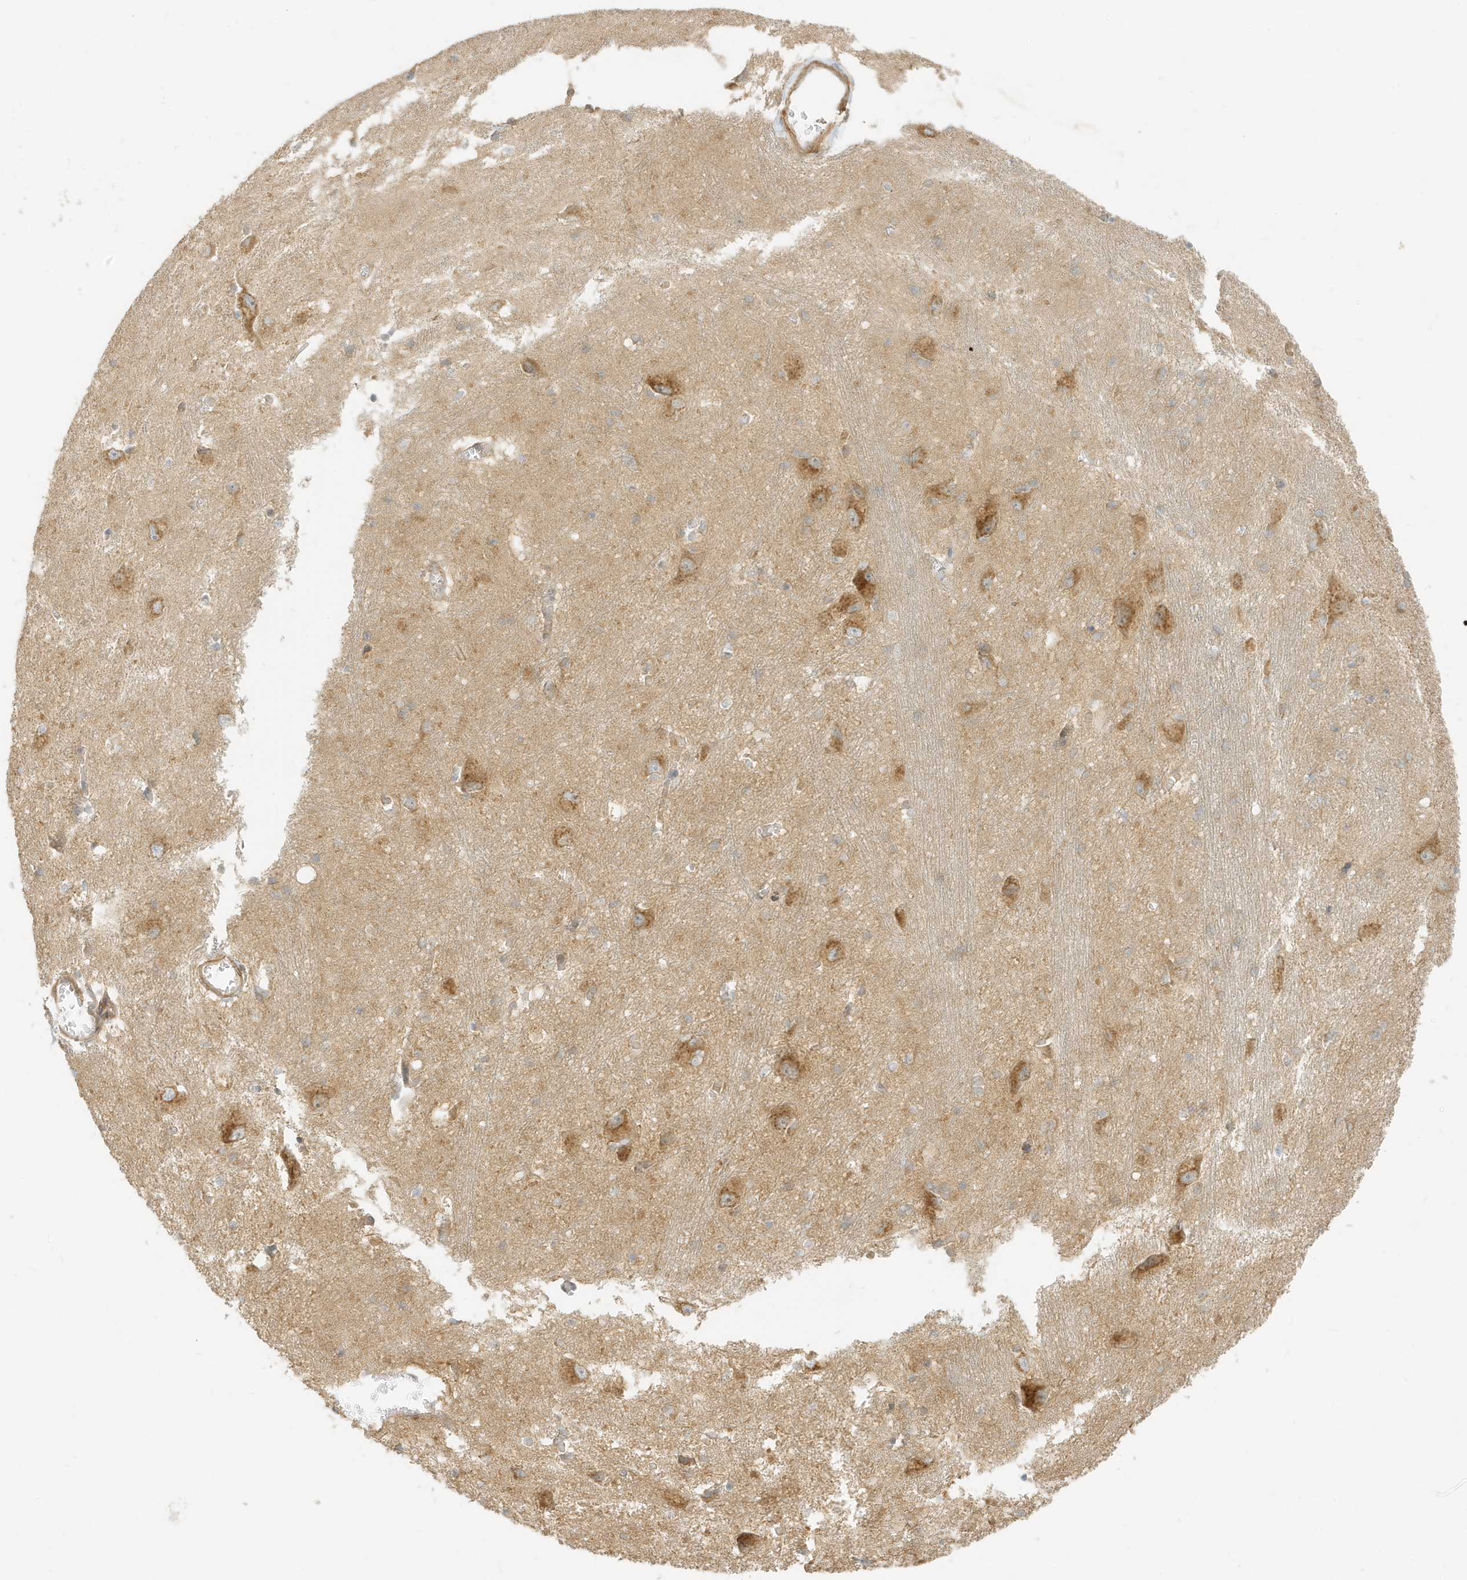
{"staining": {"intensity": "moderate", "quantity": "<25%", "location": "cytoplasmic/membranous"}, "tissue": "caudate", "cell_type": "Glial cells", "image_type": "normal", "snomed": [{"axis": "morphology", "description": "Normal tissue, NOS"}, {"axis": "topography", "description": "Lateral ventricle wall"}], "caption": "Glial cells demonstrate low levels of moderate cytoplasmic/membranous staining in about <25% of cells in normal caudate. Using DAB (3,3'-diaminobenzidine) (brown) and hematoxylin (blue) stains, captured at high magnification using brightfield microscopy.", "gene": "MCOLN1", "patient": {"sex": "male", "age": 37}}